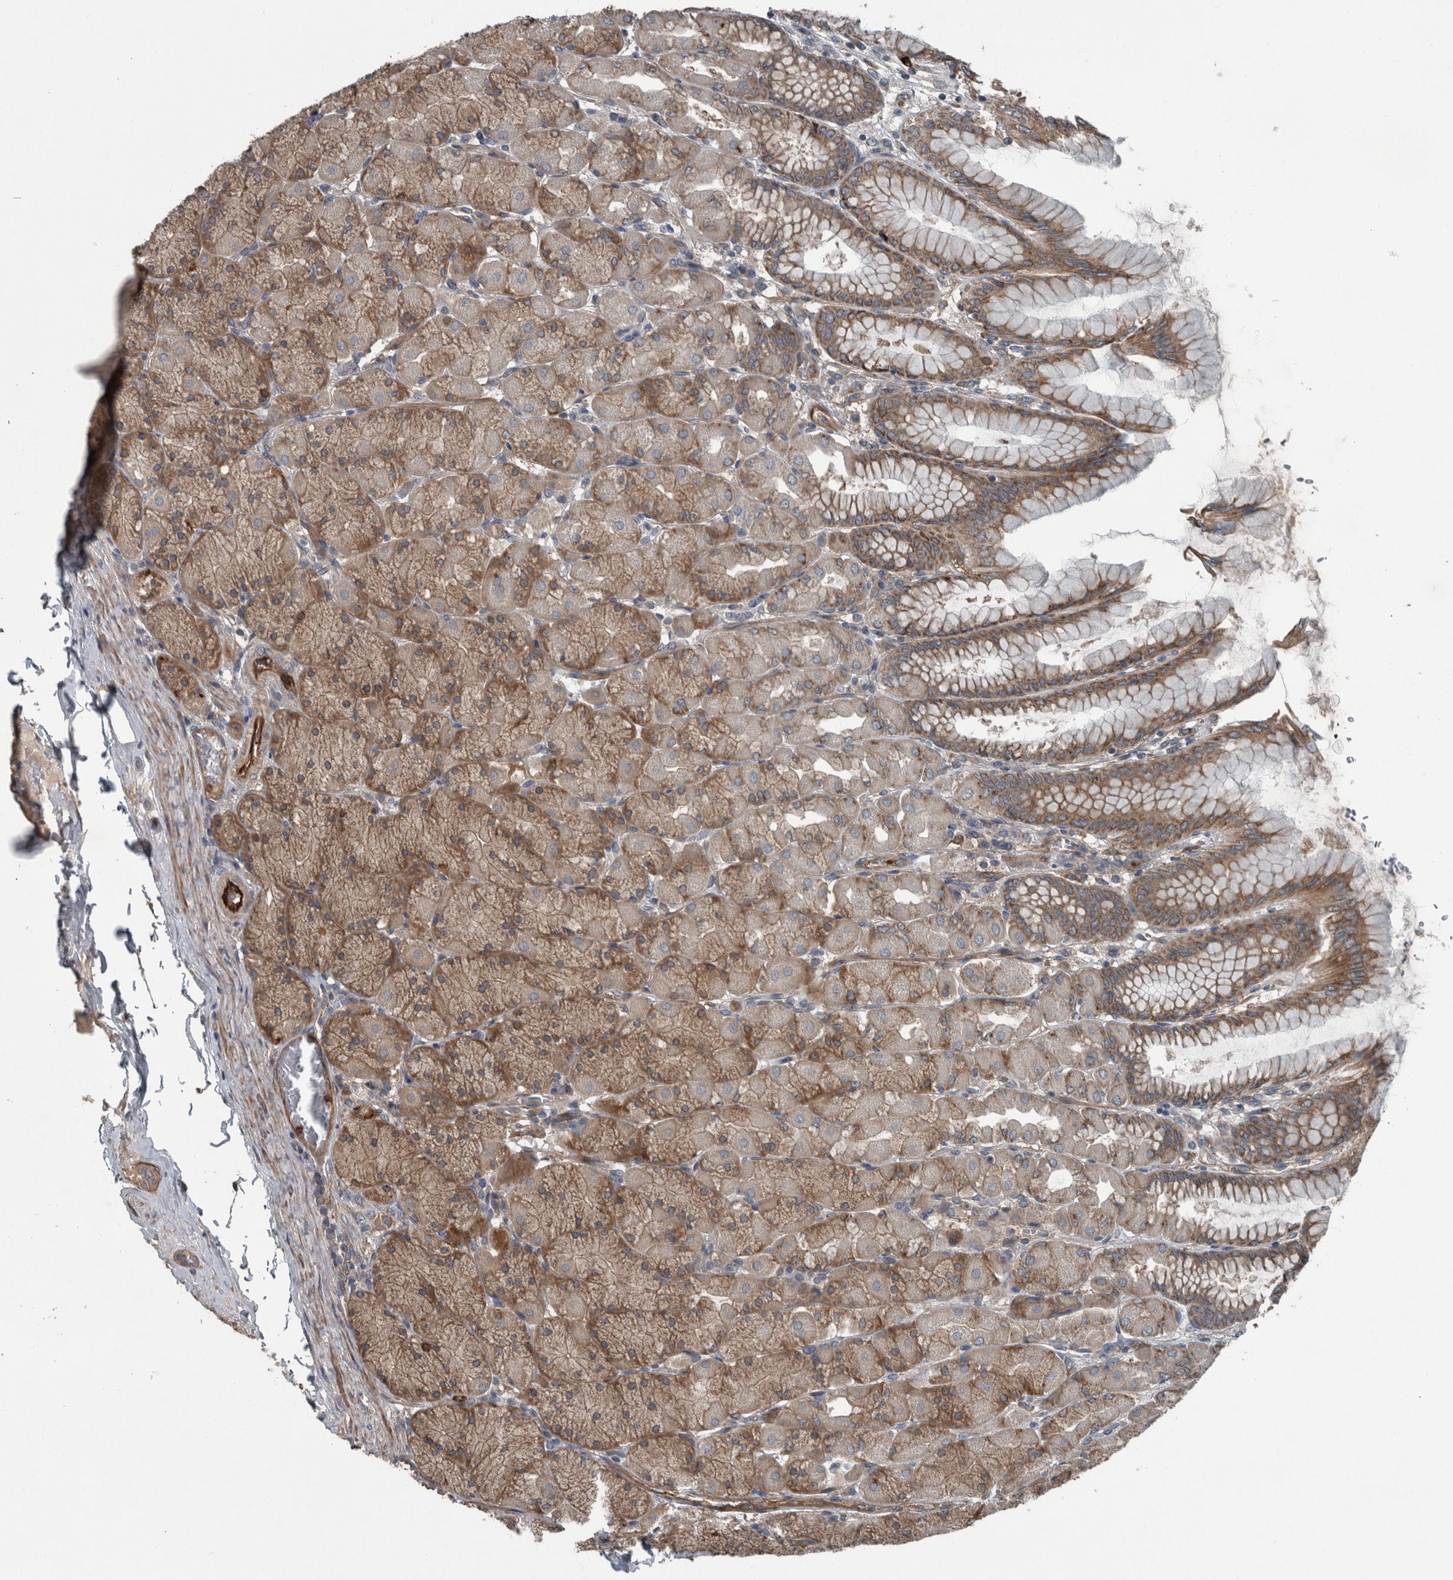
{"staining": {"intensity": "strong", "quantity": "25%-75%", "location": "cytoplasmic/membranous"}, "tissue": "stomach", "cell_type": "Glandular cells", "image_type": "normal", "snomed": [{"axis": "morphology", "description": "Normal tissue, NOS"}, {"axis": "topography", "description": "Stomach, upper"}], "caption": "Immunohistochemical staining of benign stomach demonstrates strong cytoplasmic/membranous protein positivity in approximately 25%-75% of glandular cells.", "gene": "EXOC8", "patient": {"sex": "female", "age": 56}}